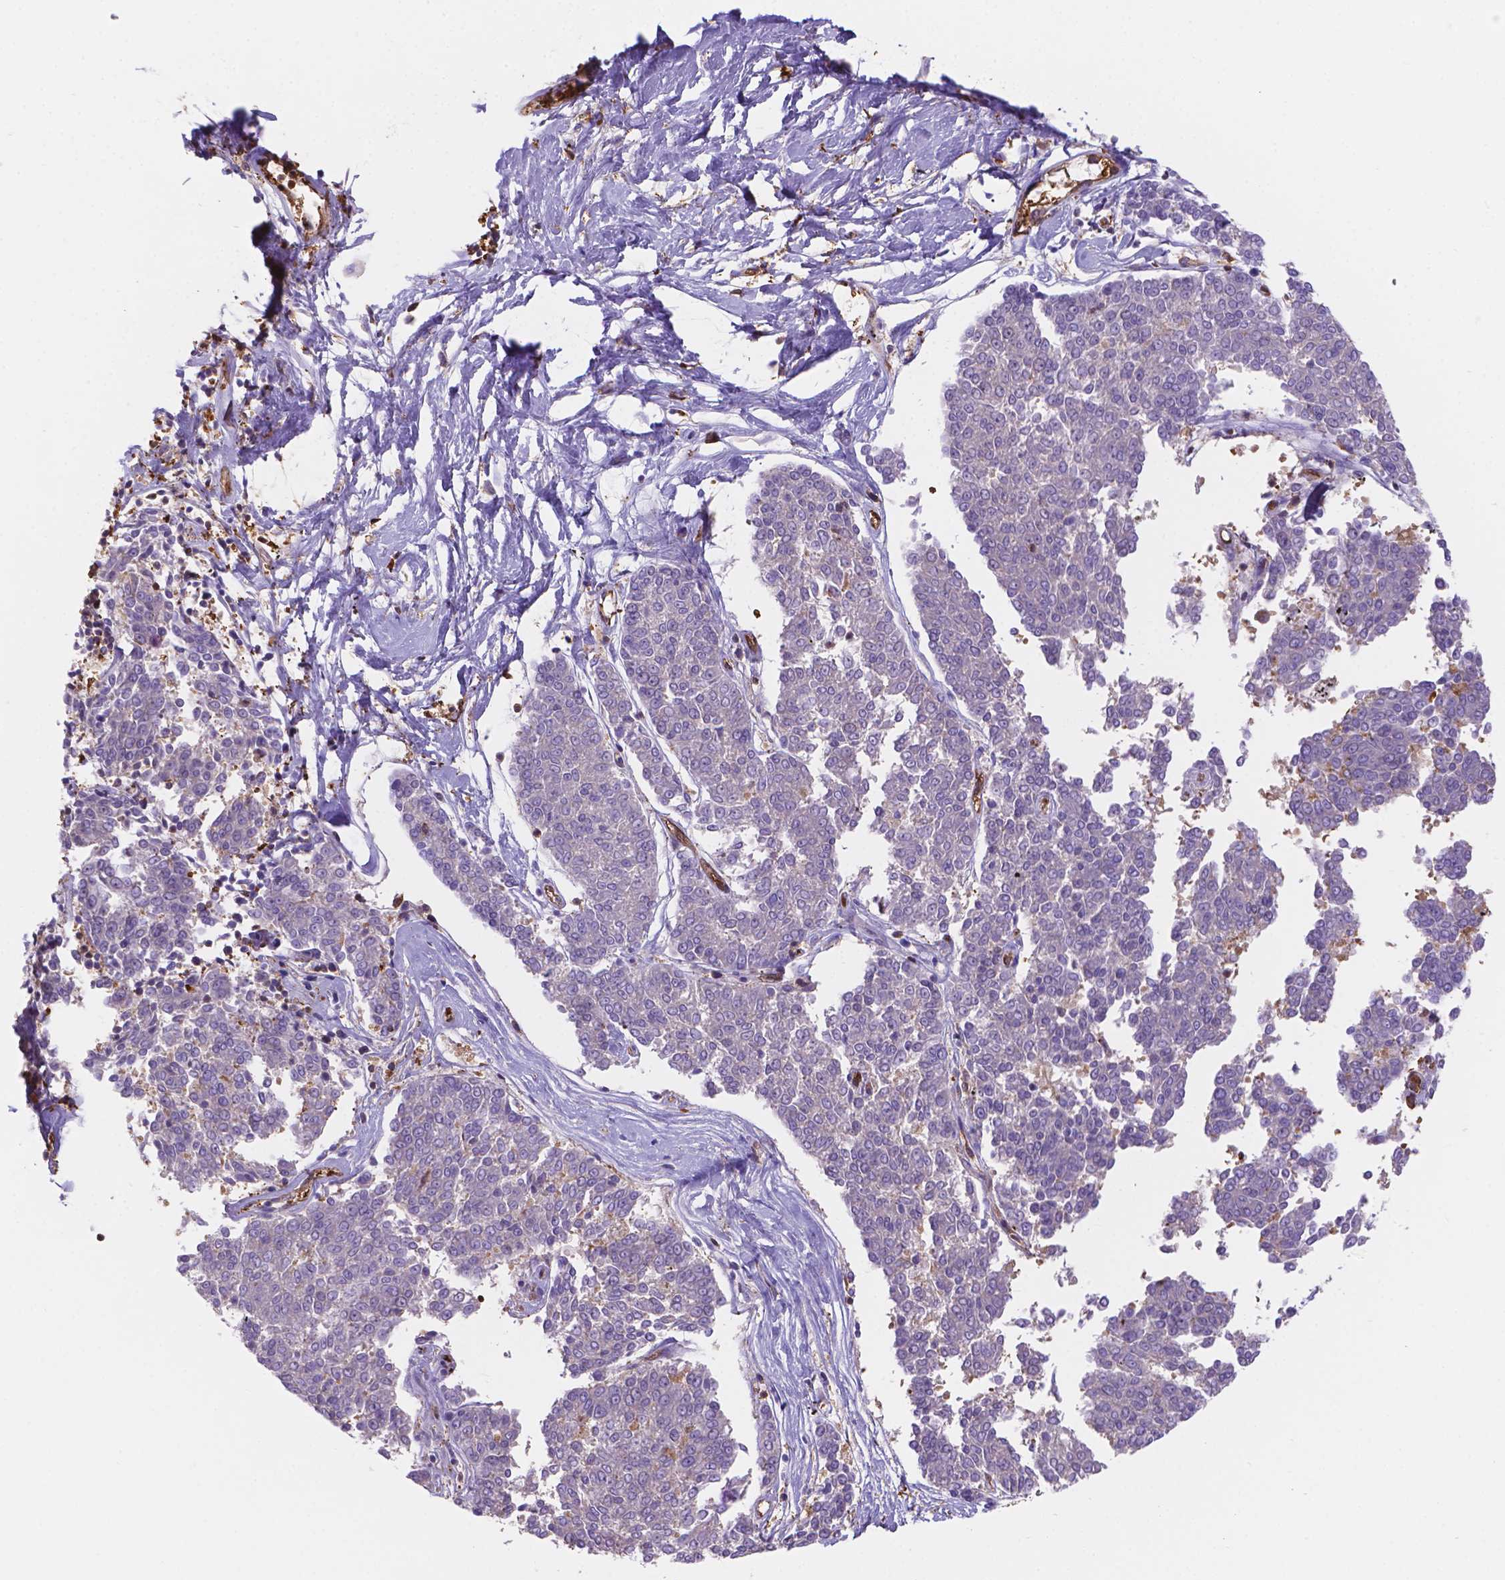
{"staining": {"intensity": "negative", "quantity": "none", "location": "none"}, "tissue": "melanoma", "cell_type": "Tumor cells", "image_type": "cancer", "snomed": [{"axis": "morphology", "description": "Malignant melanoma, NOS"}, {"axis": "topography", "description": "Skin"}], "caption": "IHC histopathology image of neoplastic tissue: malignant melanoma stained with DAB (3,3'-diaminobenzidine) shows no significant protein positivity in tumor cells.", "gene": "DMWD", "patient": {"sex": "female", "age": 72}}